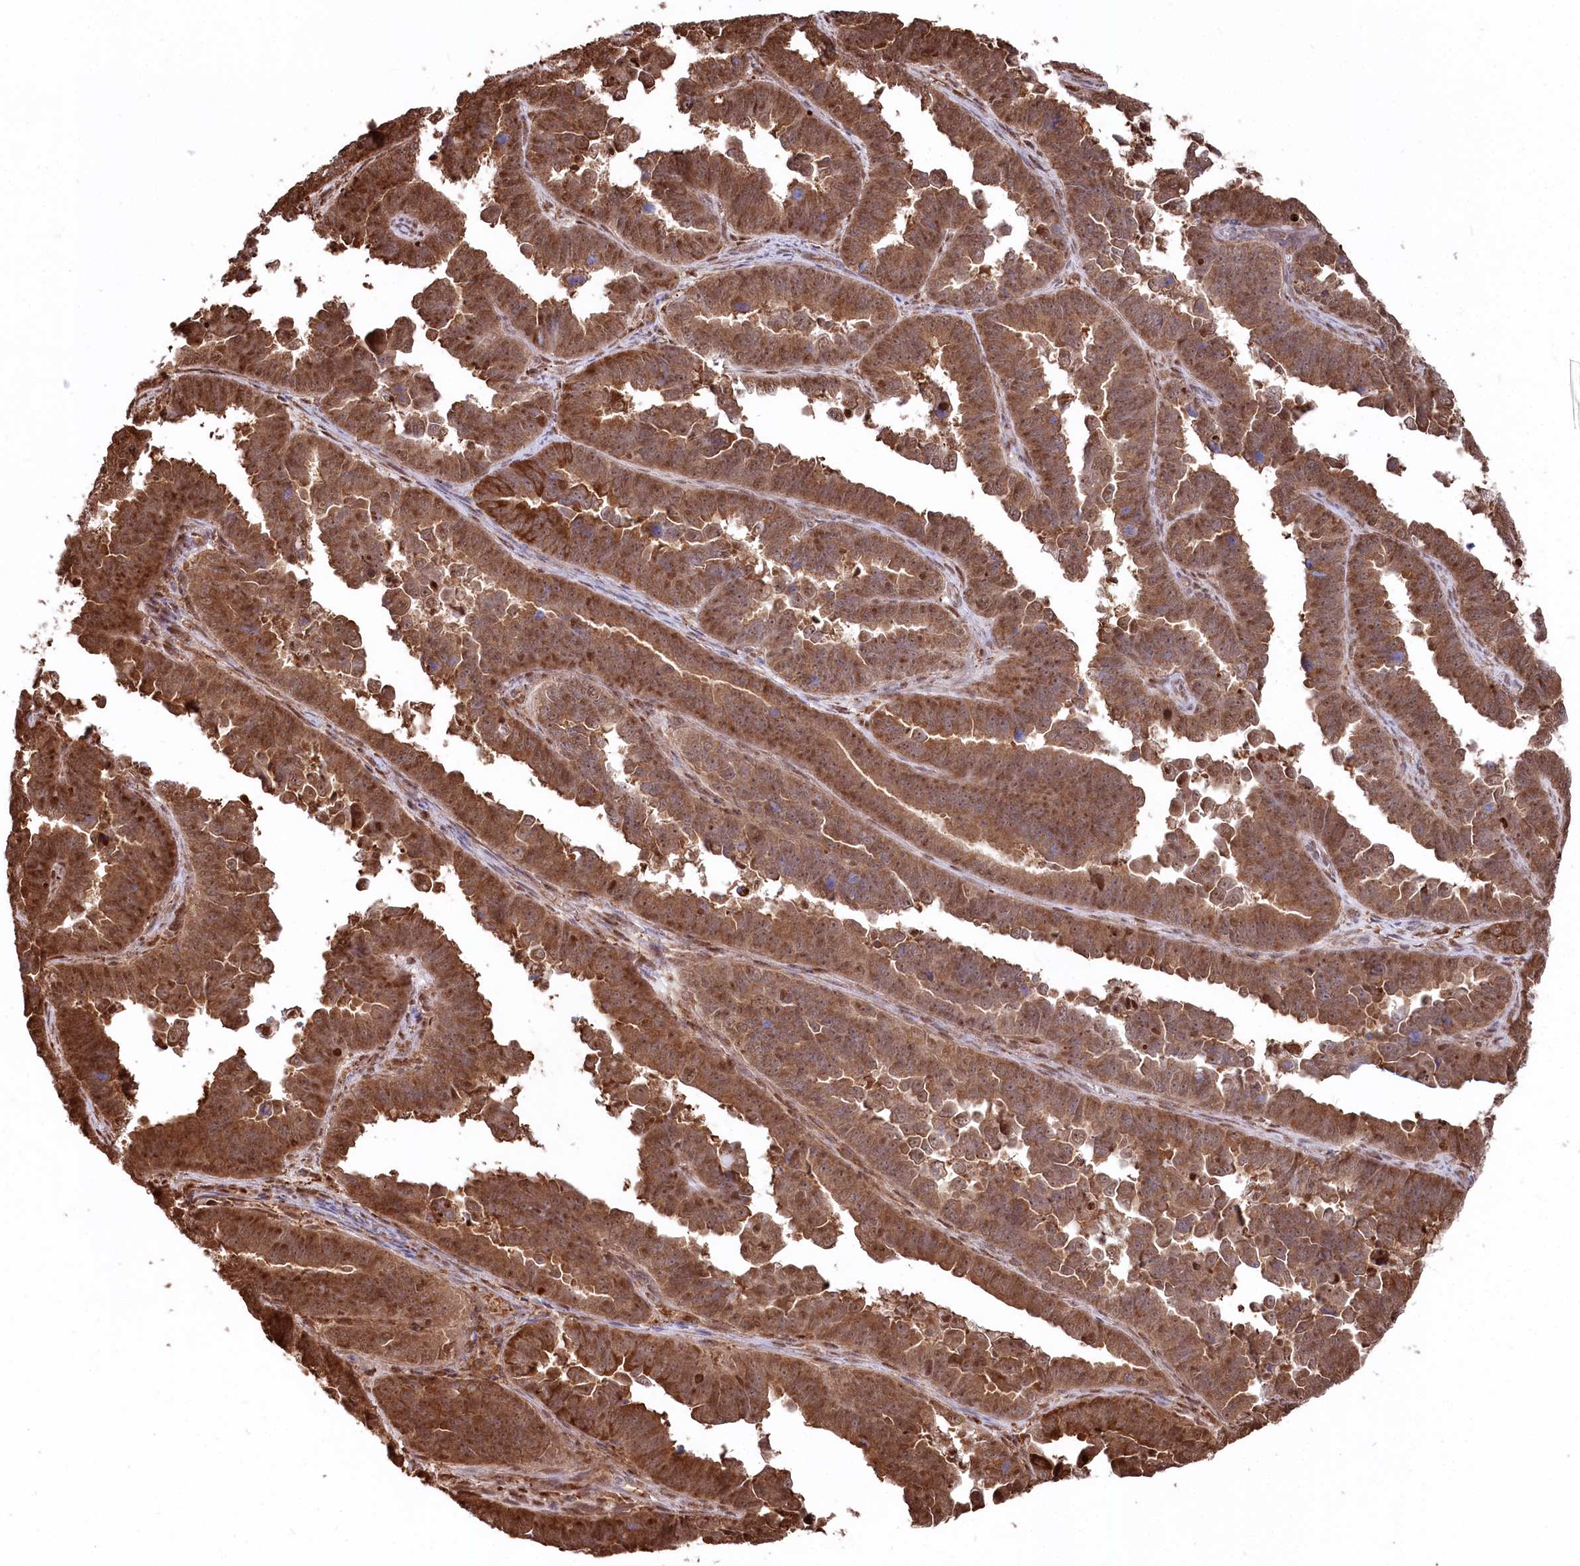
{"staining": {"intensity": "moderate", "quantity": ">75%", "location": "cytoplasmic/membranous,nuclear"}, "tissue": "endometrial cancer", "cell_type": "Tumor cells", "image_type": "cancer", "snomed": [{"axis": "morphology", "description": "Adenocarcinoma, NOS"}, {"axis": "topography", "description": "Endometrium"}], "caption": "Adenocarcinoma (endometrial) was stained to show a protein in brown. There is medium levels of moderate cytoplasmic/membranous and nuclear expression in approximately >75% of tumor cells.", "gene": "PSMA1", "patient": {"sex": "female", "age": 75}}